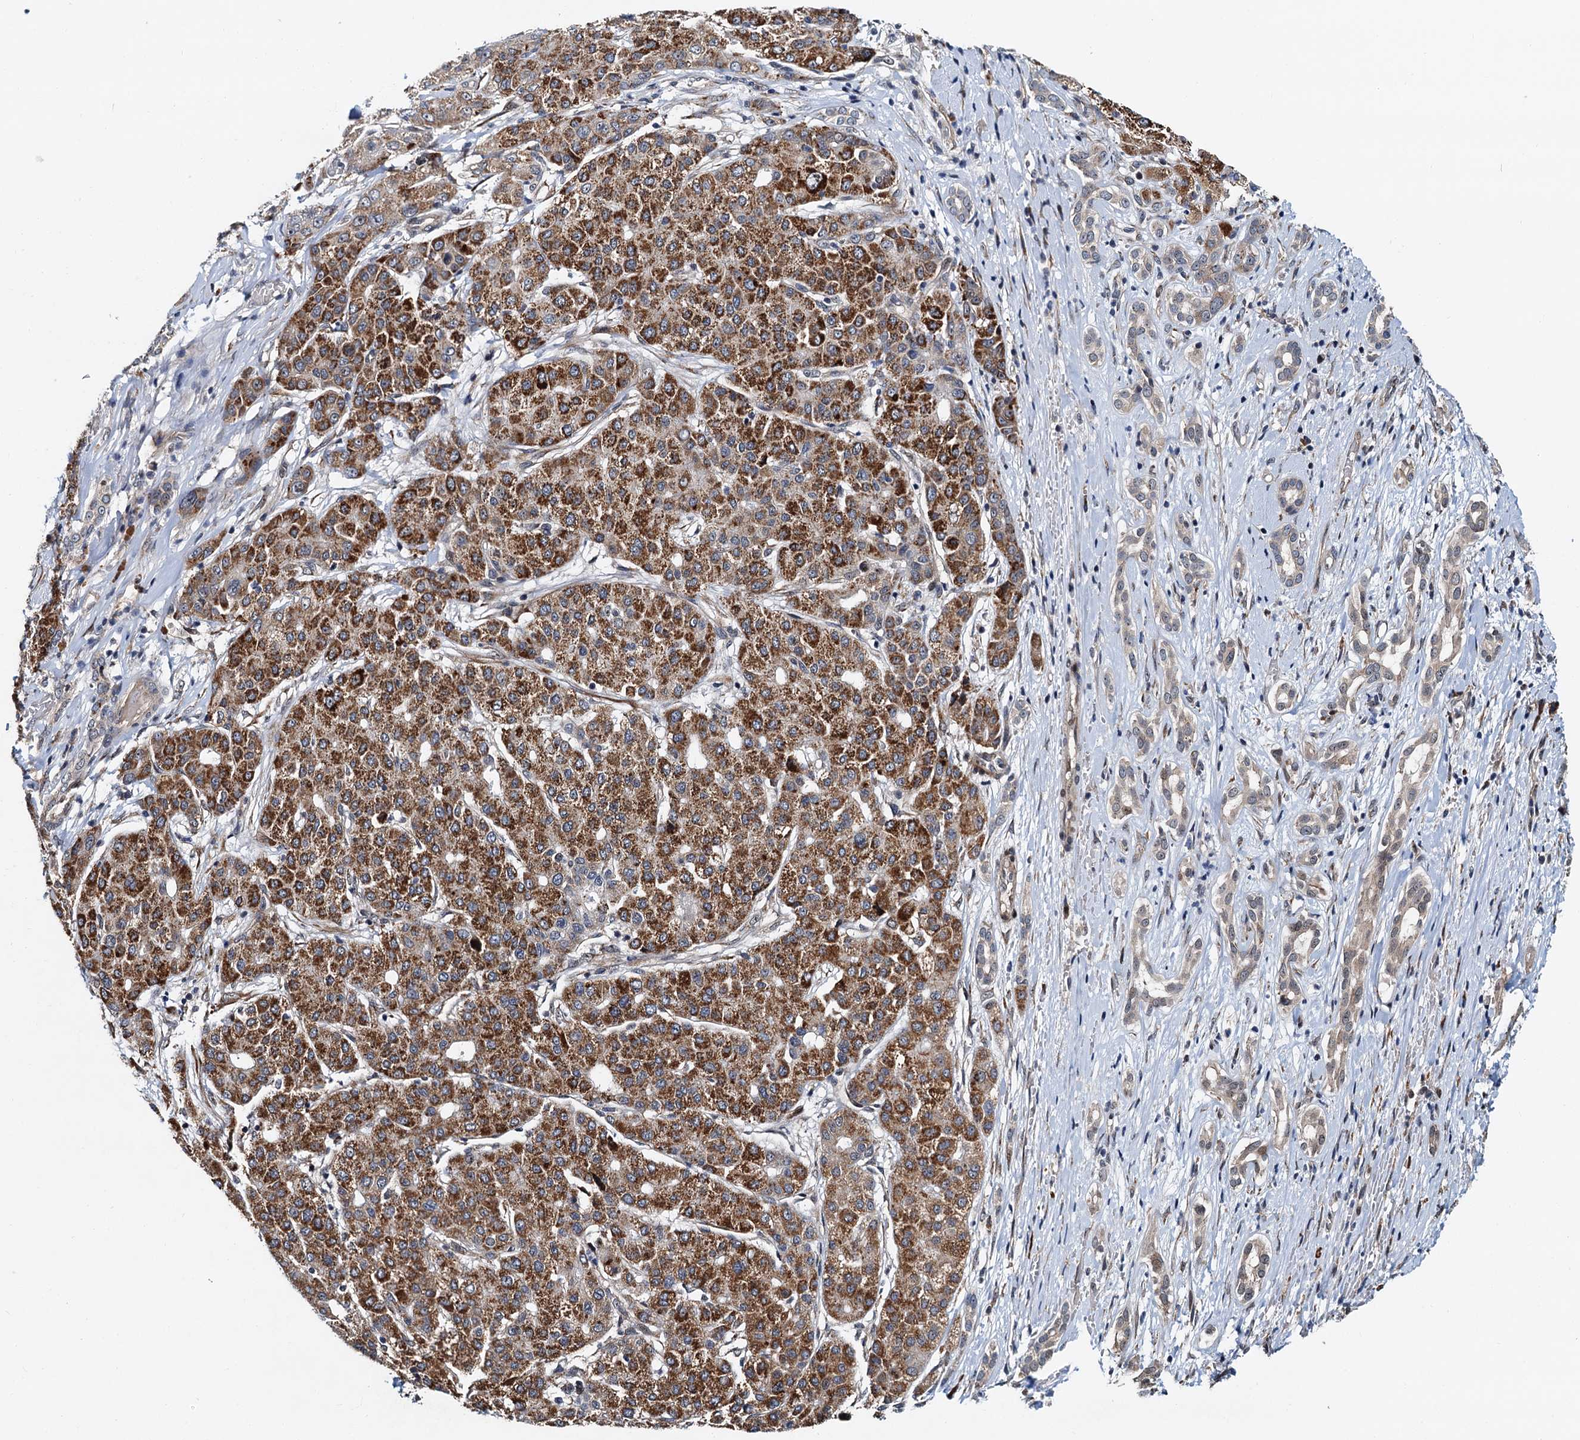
{"staining": {"intensity": "strong", "quantity": "25%-75%", "location": "cytoplasmic/membranous"}, "tissue": "liver cancer", "cell_type": "Tumor cells", "image_type": "cancer", "snomed": [{"axis": "morphology", "description": "Carcinoma, Hepatocellular, NOS"}, {"axis": "topography", "description": "Liver"}], "caption": "Protein positivity by immunohistochemistry displays strong cytoplasmic/membranous staining in approximately 25%-75% of tumor cells in liver hepatocellular carcinoma.", "gene": "DNAJC21", "patient": {"sex": "male", "age": 65}}